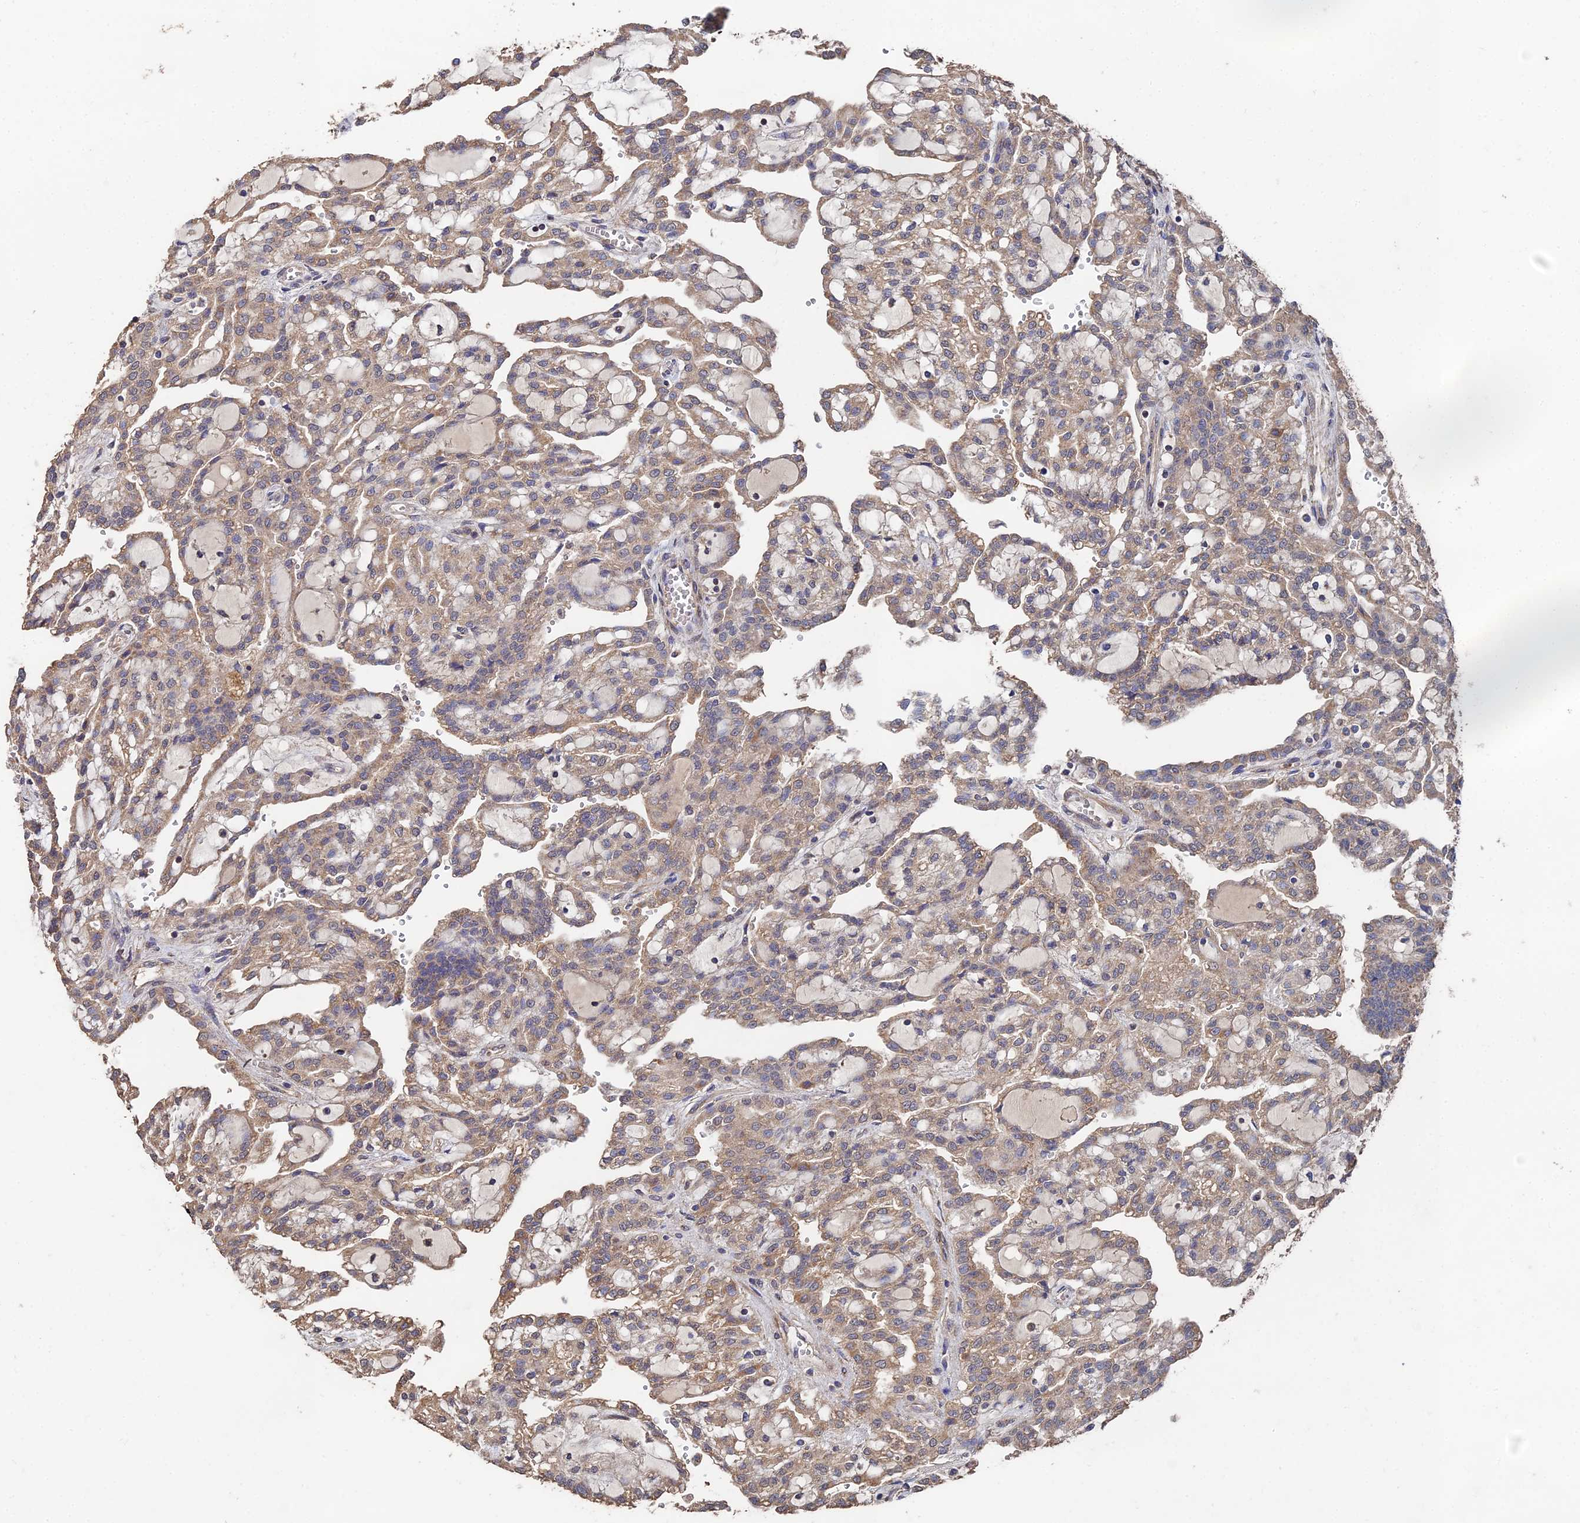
{"staining": {"intensity": "moderate", "quantity": ">75%", "location": "cytoplasmic/membranous"}, "tissue": "renal cancer", "cell_type": "Tumor cells", "image_type": "cancer", "snomed": [{"axis": "morphology", "description": "Adenocarcinoma, NOS"}, {"axis": "topography", "description": "Kidney"}], "caption": "The immunohistochemical stain shows moderate cytoplasmic/membranous positivity in tumor cells of adenocarcinoma (renal) tissue.", "gene": "SPANXN4", "patient": {"sex": "male", "age": 63}}